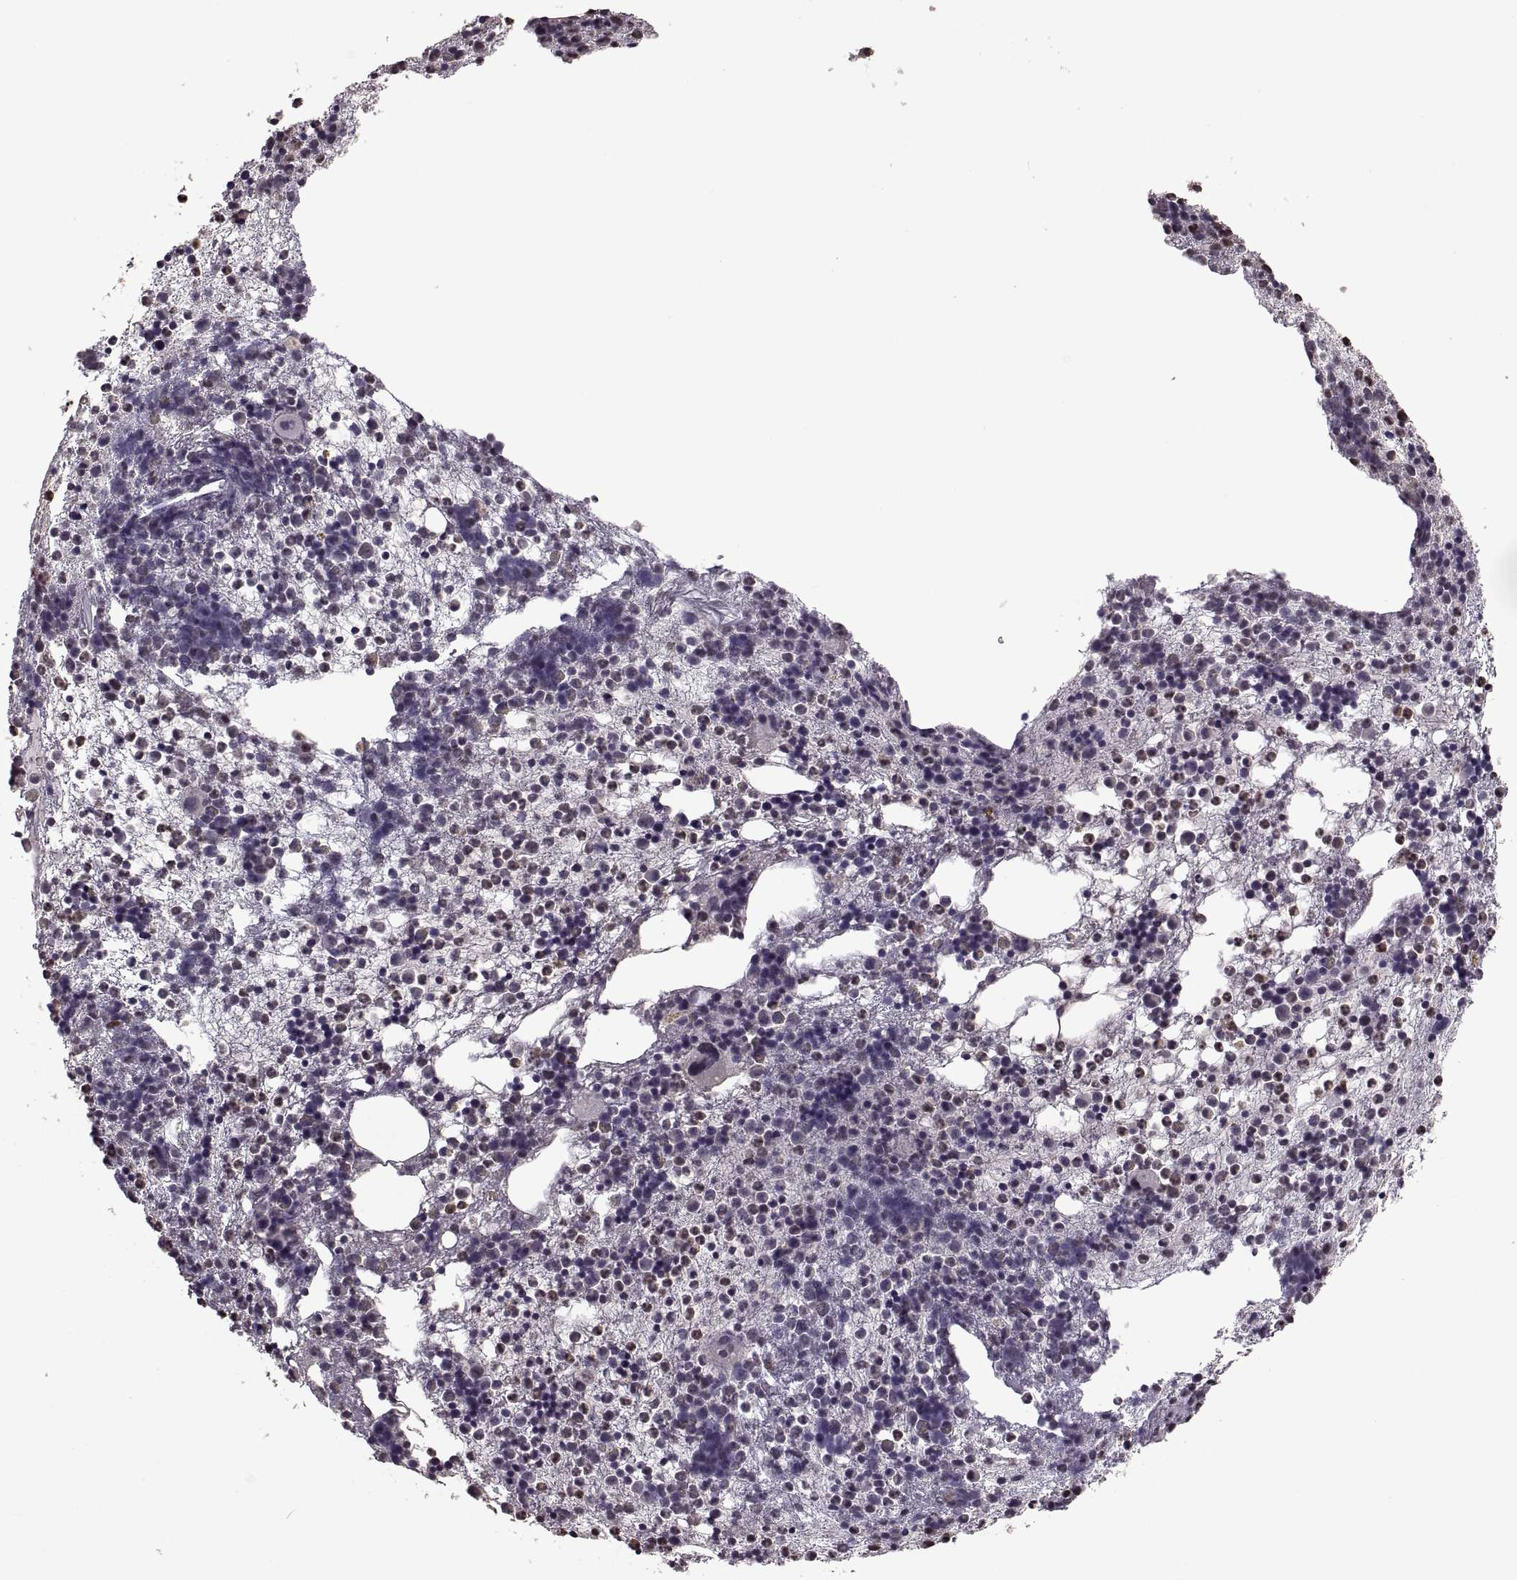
{"staining": {"intensity": "weak", "quantity": "<25%", "location": "nuclear"}, "tissue": "bone marrow", "cell_type": "Hematopoietic cells", "image_type": "normal", "snomed": [{"axis": "morphology", "description": "Normal tissue, NOS"}, {"axis": "topography", "description": "Bone marrow"}], "caption": "Immunohistochemistry micrograph of benign bone marrow: bone marrow stained with DAB exhibits no significant protein positivity in hematopoietic cells. The staining is performed using DAB brown chromogen with nuclei counter-stained in using hematoxylin.", "gene": "PALS1", "patient": {"sex": "male", "age": 54}}